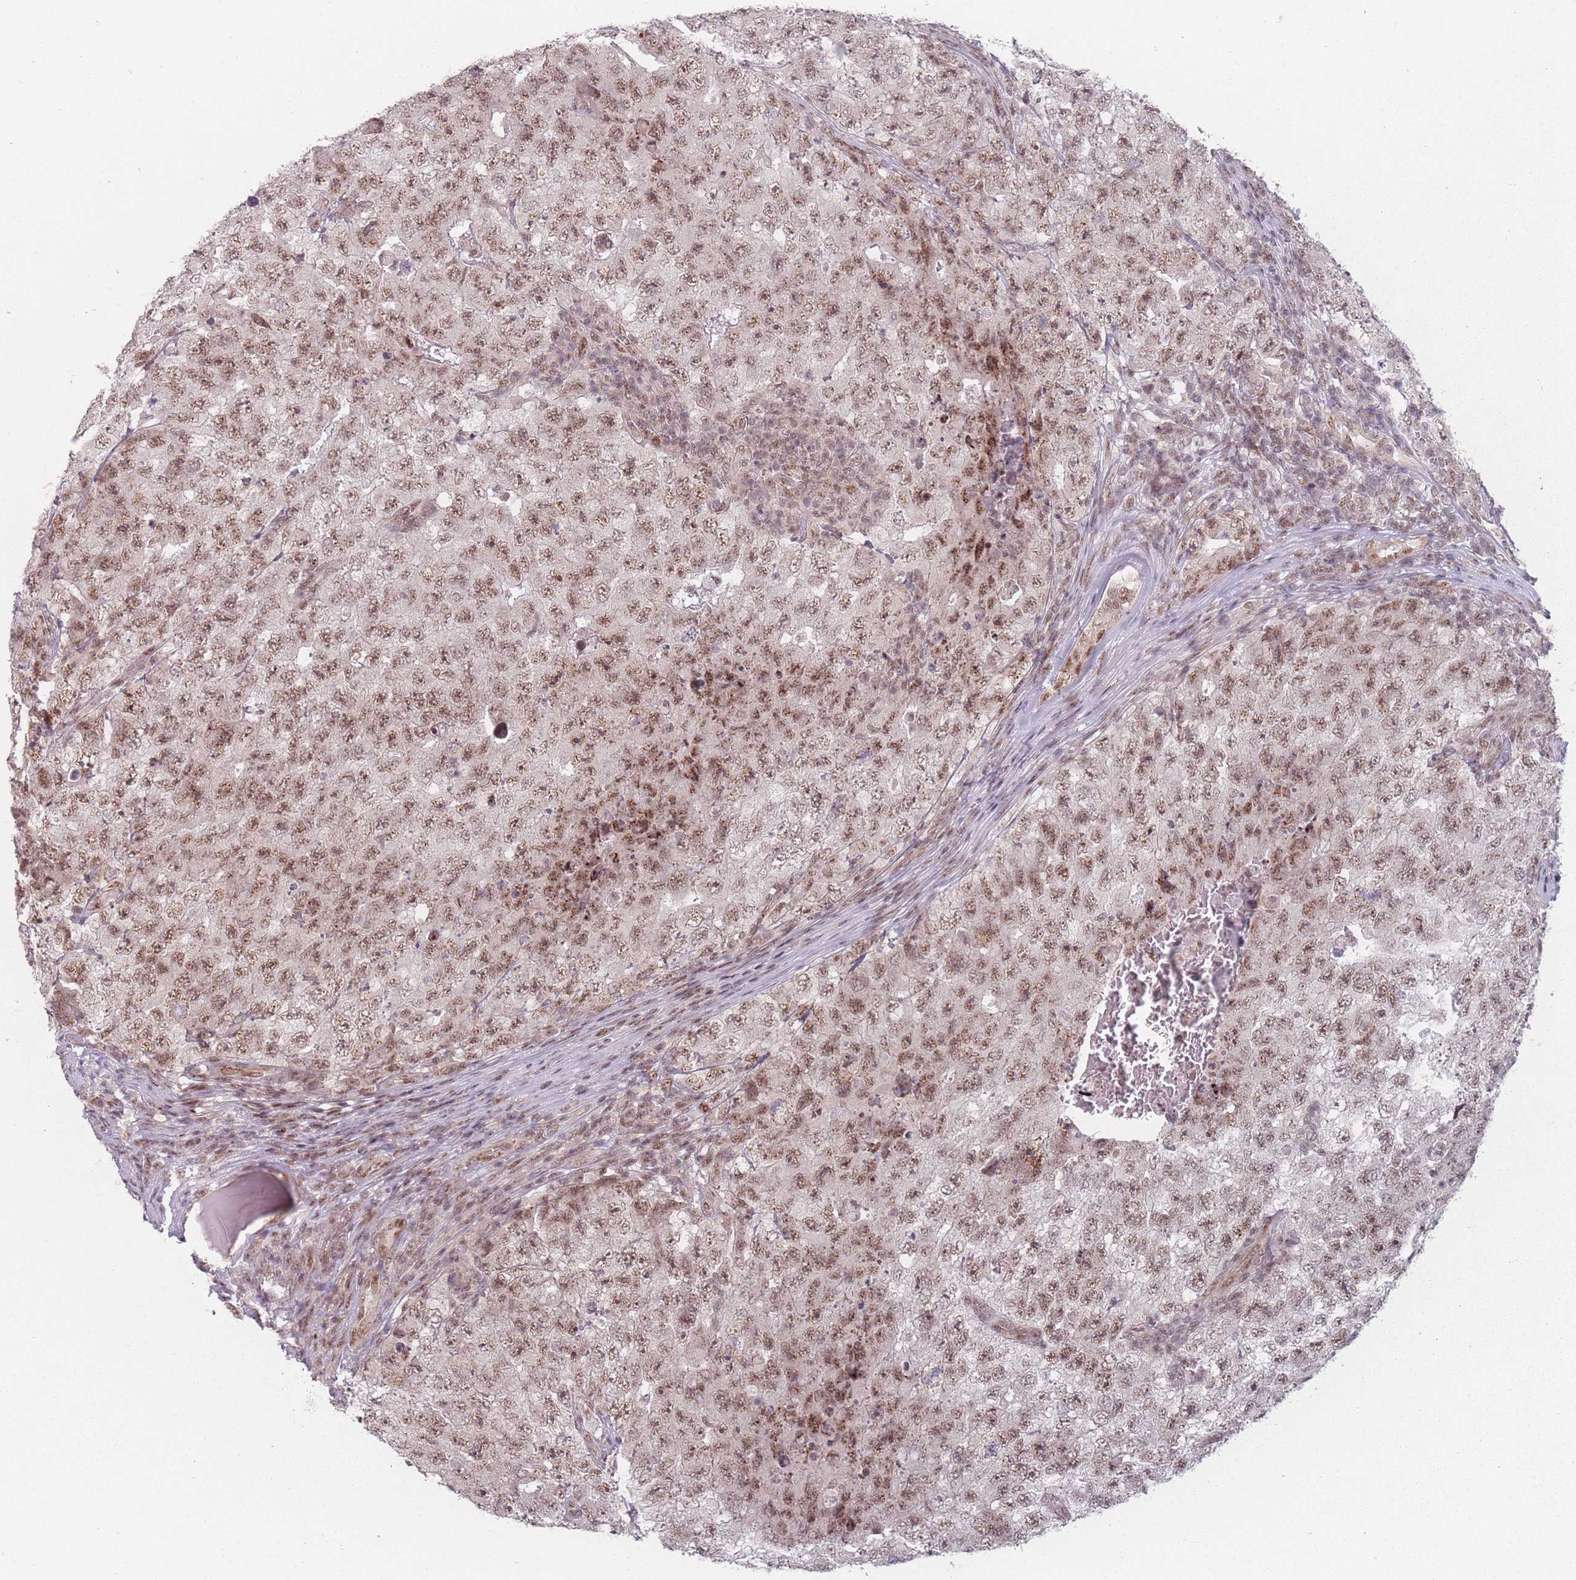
{"staining": {"intensity": "moderate", "quantity": ">75%", "location": "nuclear"}, "tissue": "testis cancer", "cell_type": "Tumor cells", "image_type": "cancer", "snomed": [{"axis": "morphology", "description": "Carcinoma, Embryonal, NOS"}, {"axis": "topography", "description": "Testis"}], "caption": "The micrograph exhibits a brown stain indicating the presence of a protein in the nuclear of tumor cells in testis cancer (embryonal carcinoma).", "gene": "ZC3H14", "patient": {"sex": "male", "age": 17}}